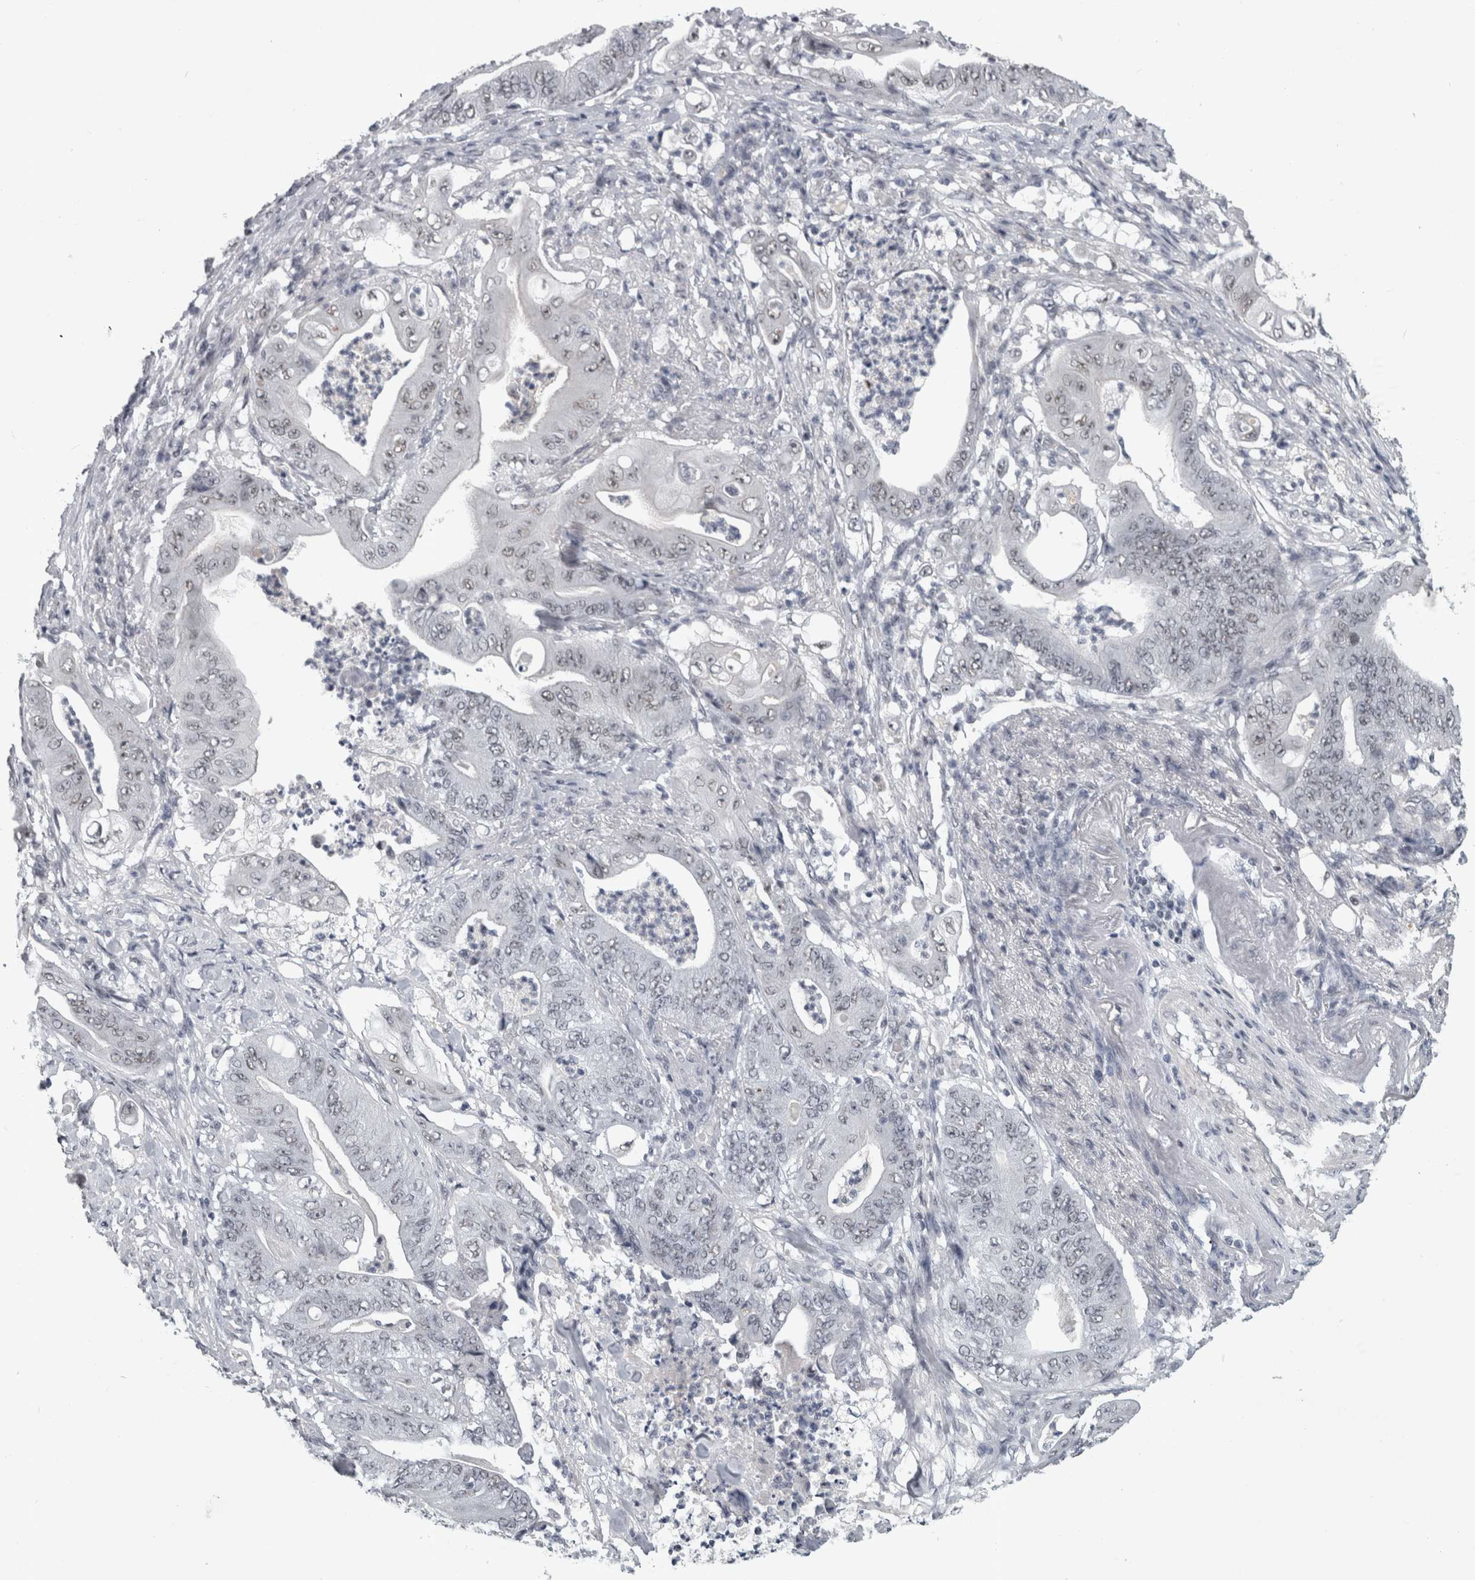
{"staining": {"intensity": "weak", "quantity": "<25%", "location": "nuclear"}, "tissue": "stomach cancer", "cell_type": "Tumor cells", "image_type": "cancer", "snomed": [{"axis": "morphology", "description": "Adenocarcinoma, NOS"}, {"axis": "topography", "description": "Stomach"}], "caption": "Tumor cells show no significant positivity in stomach cancer (adenocarcinoma).", "gene": "ARID4B", "patient": {"sex": "female", "age": 73}}